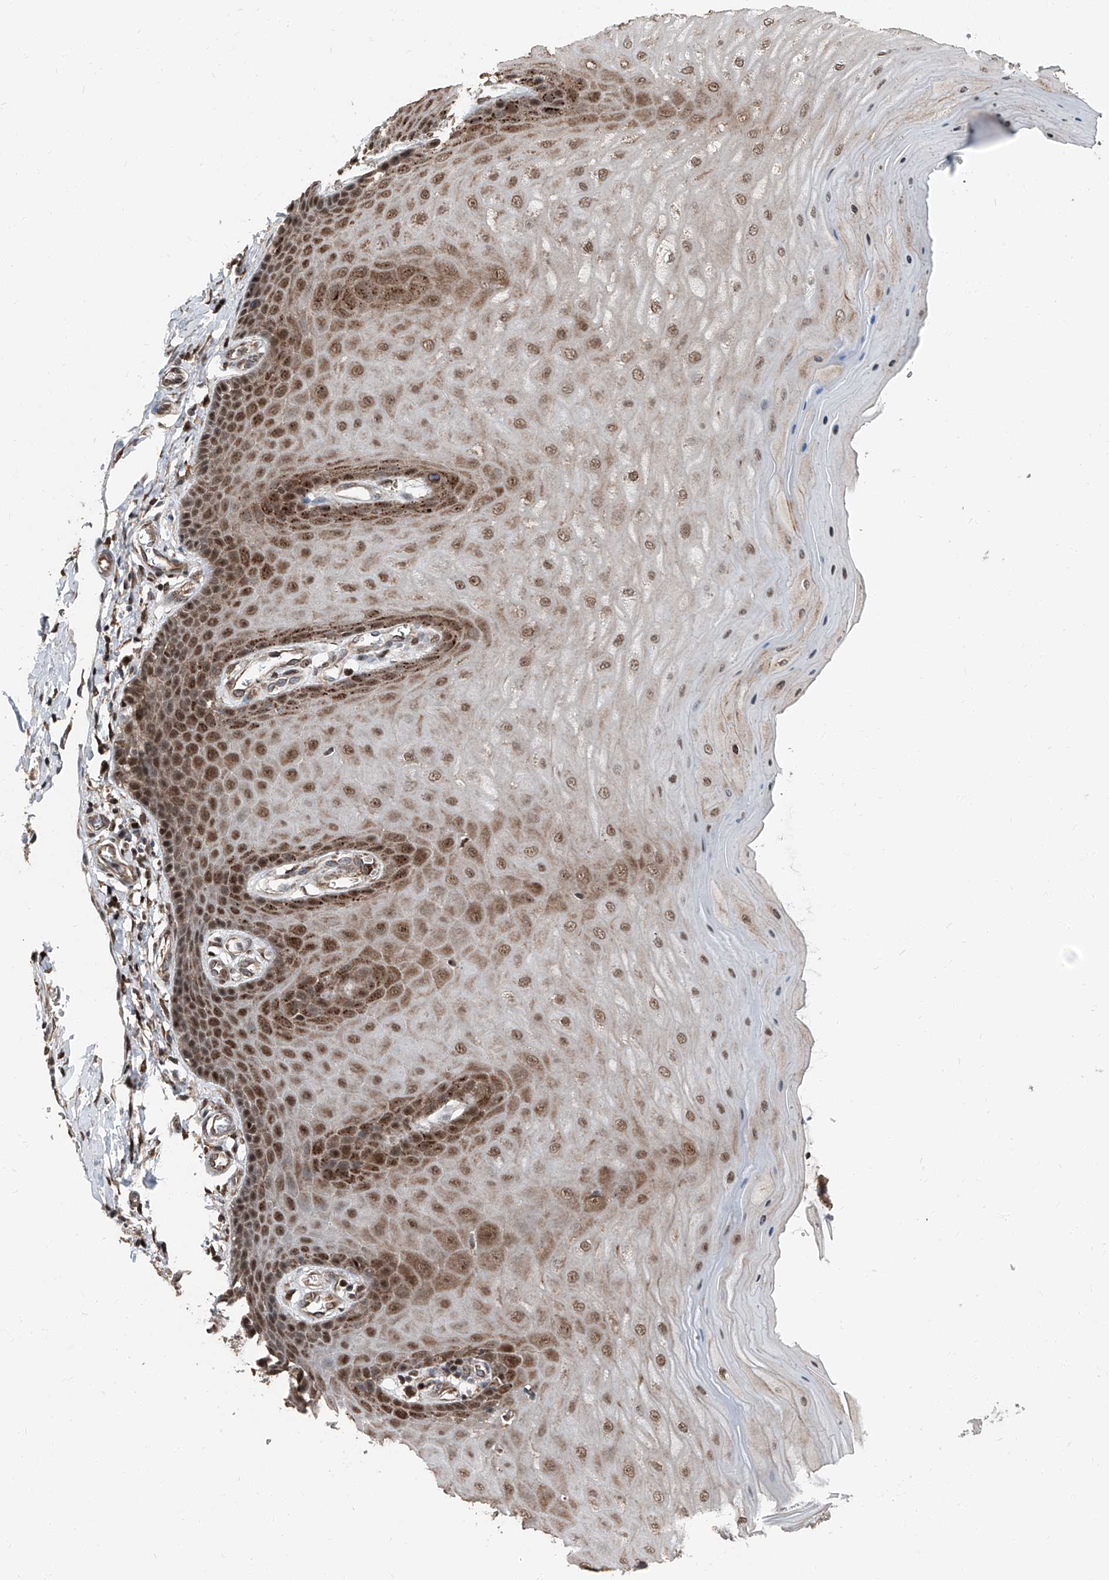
{"staining": {"intensity": "strong", "quantity": ">75%", "location": "nuclear"}, "tissue": "cervix", "cell_type": "Glandular cells", "image_type": "normal", "snomed": [{"axis": "morphology", "description": "Normal tissue, NOS"}, {"axis": "topography", "description": "Cervix"}], "caption": "Strong nuclear staining for a protein is identified in about >75% of glandular cells of normal cervix using IHC.", "gene": "FKBP5", "patient": {"sex": "female", "age": 55}}